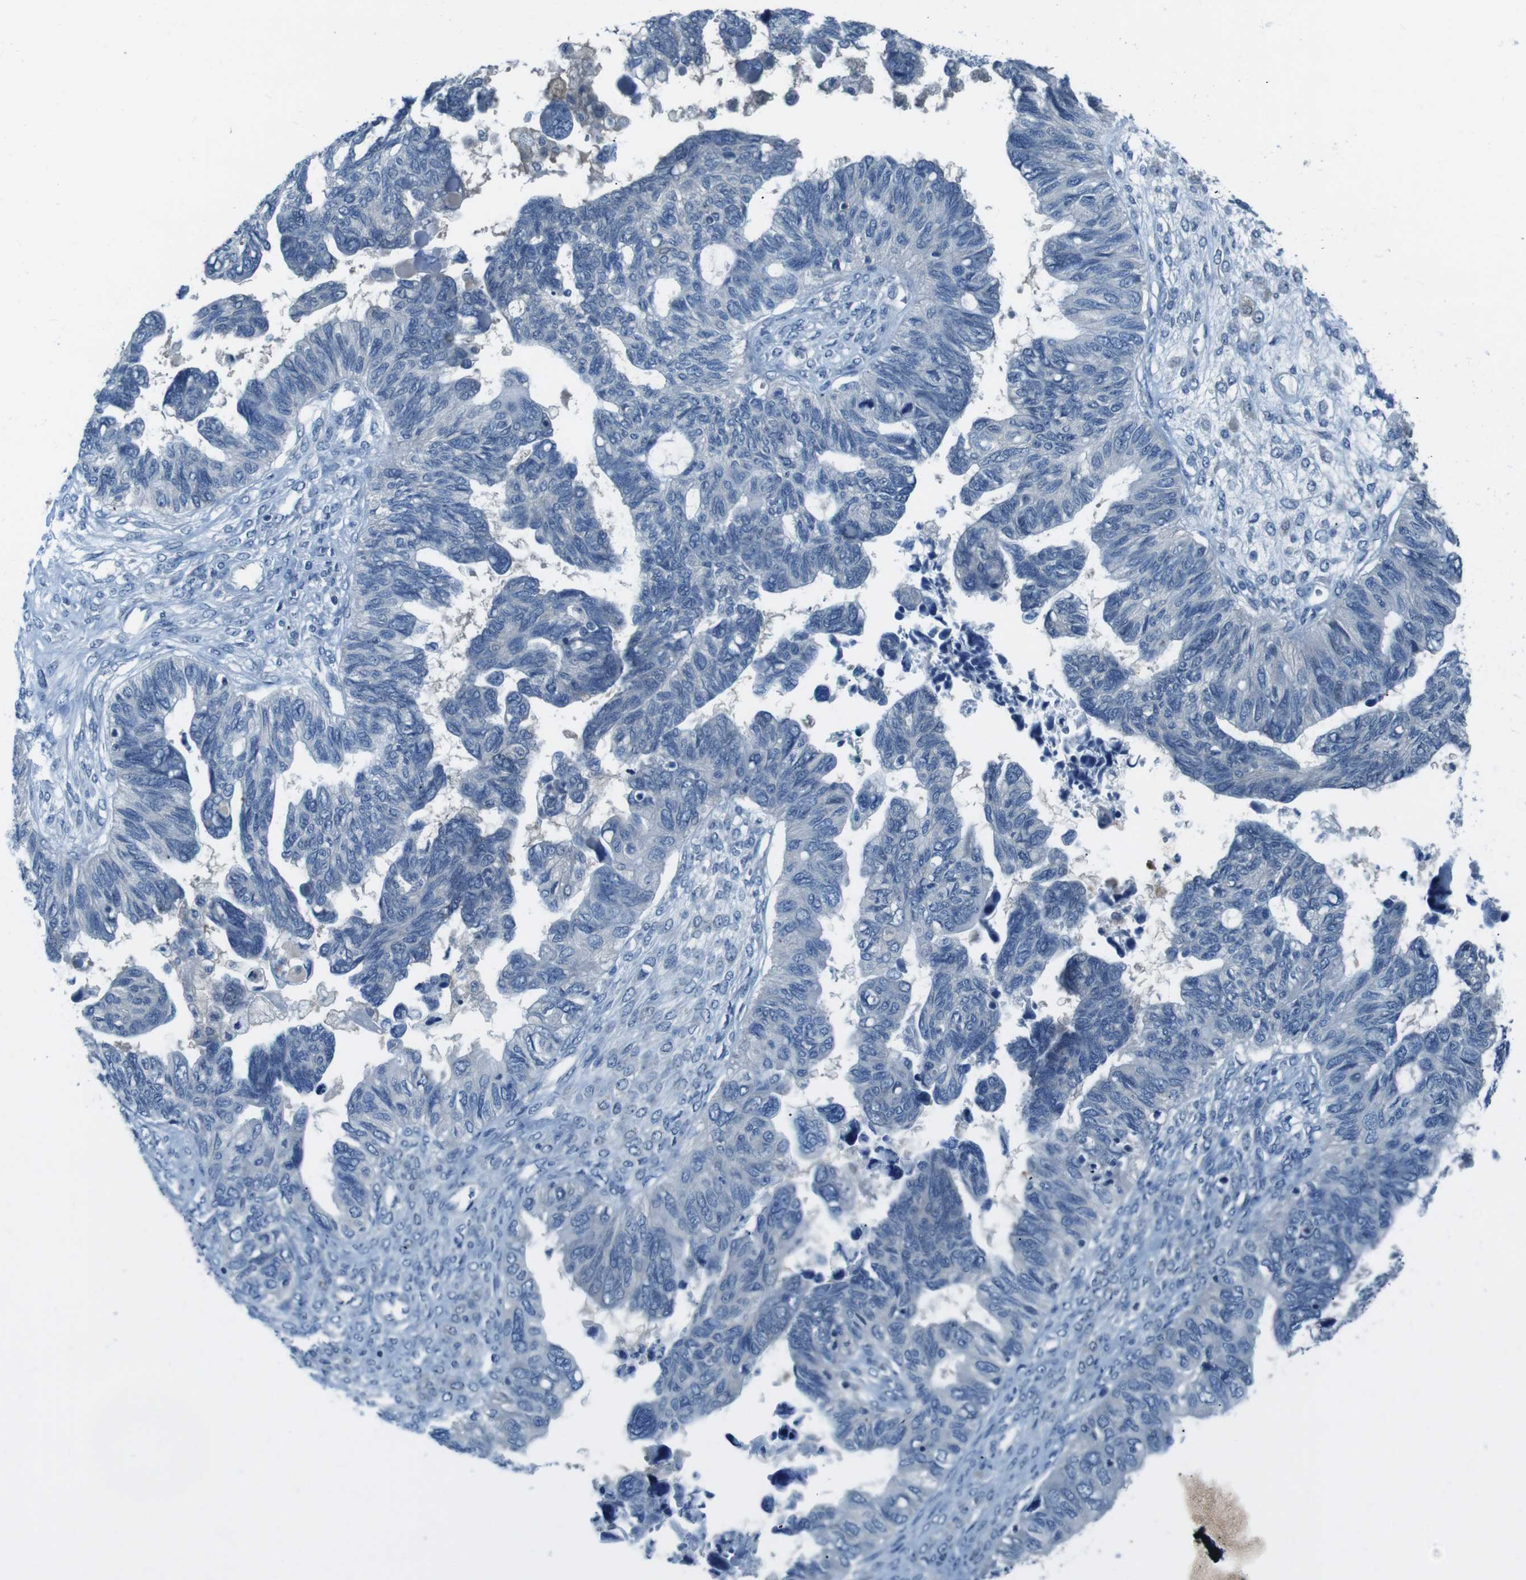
{"staining": {"intensity": "negative", "quantity": "none", "location": "none"}, "tissue": "ovarian cancer", "cell_type": "Tumor cells", "image_type": "cancer", "snomed": [{"axis": "morphology", "description": "Cystadenocarcinoma, serous, NOS"}, {"axis": "topography", "description": "Ovary"}], "caption": "Immunohistochemical staining of serous cystadenocarcinoma (ovarian) reveals no significant staining in tumor cells.", "gene": "NANOS2", "patient": {"sex": "female", "age": 79}}